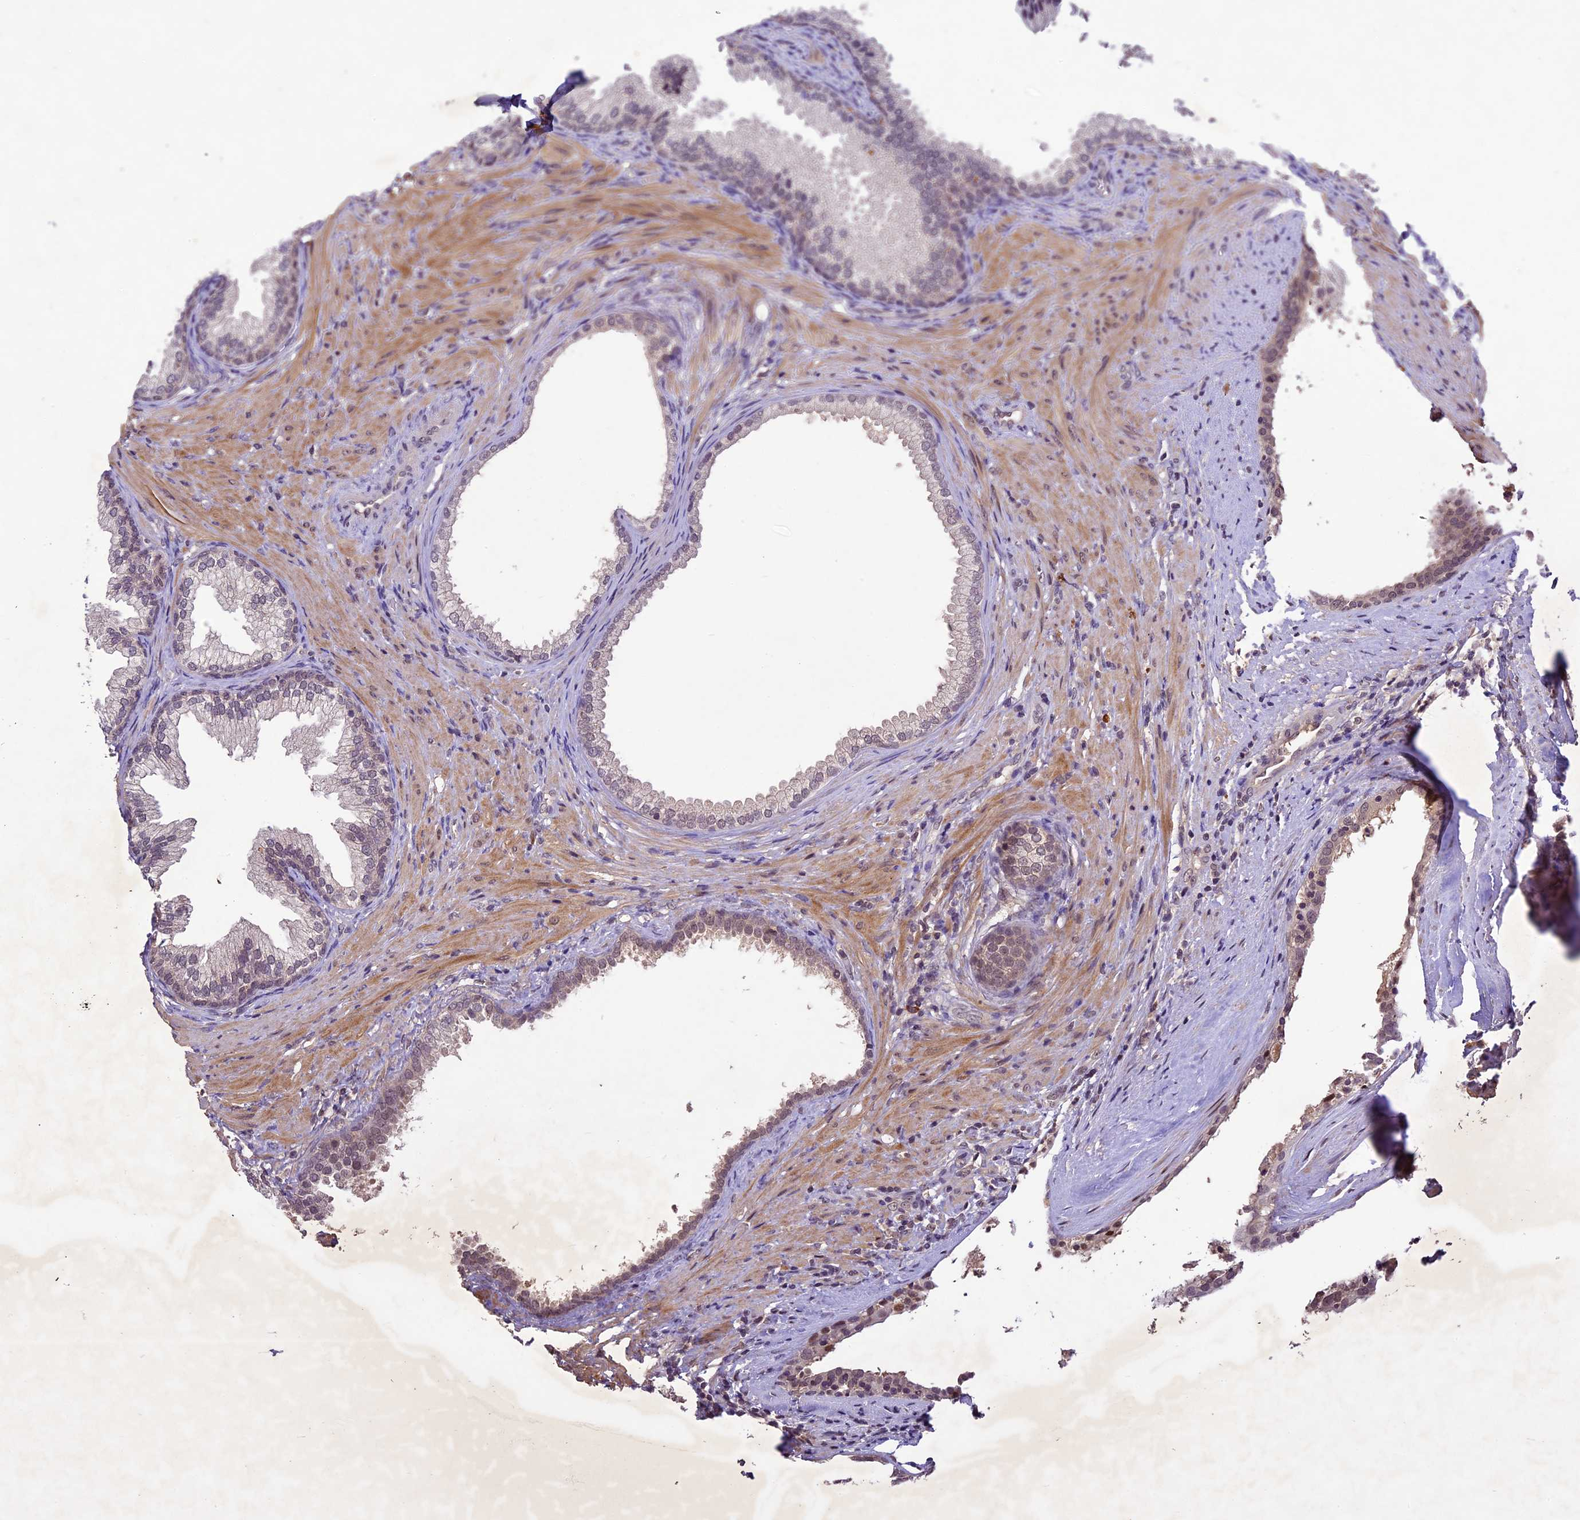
{"staining": {"intensity": "weak", "quantity": "25%-75%", "location": "cytoplasmic/membranous,nuclear"}, "tissue": "prostate", "cell_type": "Glandular cells", "image_type": "normal", "snomed": [{"axis": "morphology", "description": "Normal tissue, NOS"}, {"axis": "topography", "description": "Prostate"}], "caption": "Immunohistochemistry (IHC) photomicrograph of benign human prostate stained for a protein (brown), which displays low levels of weak cytoplasmic/membranous,nuclear staining in about 25%-75% of glandular cells.", "gene": "ATP10A", "patient": {"sex": "male", "age": 76}}